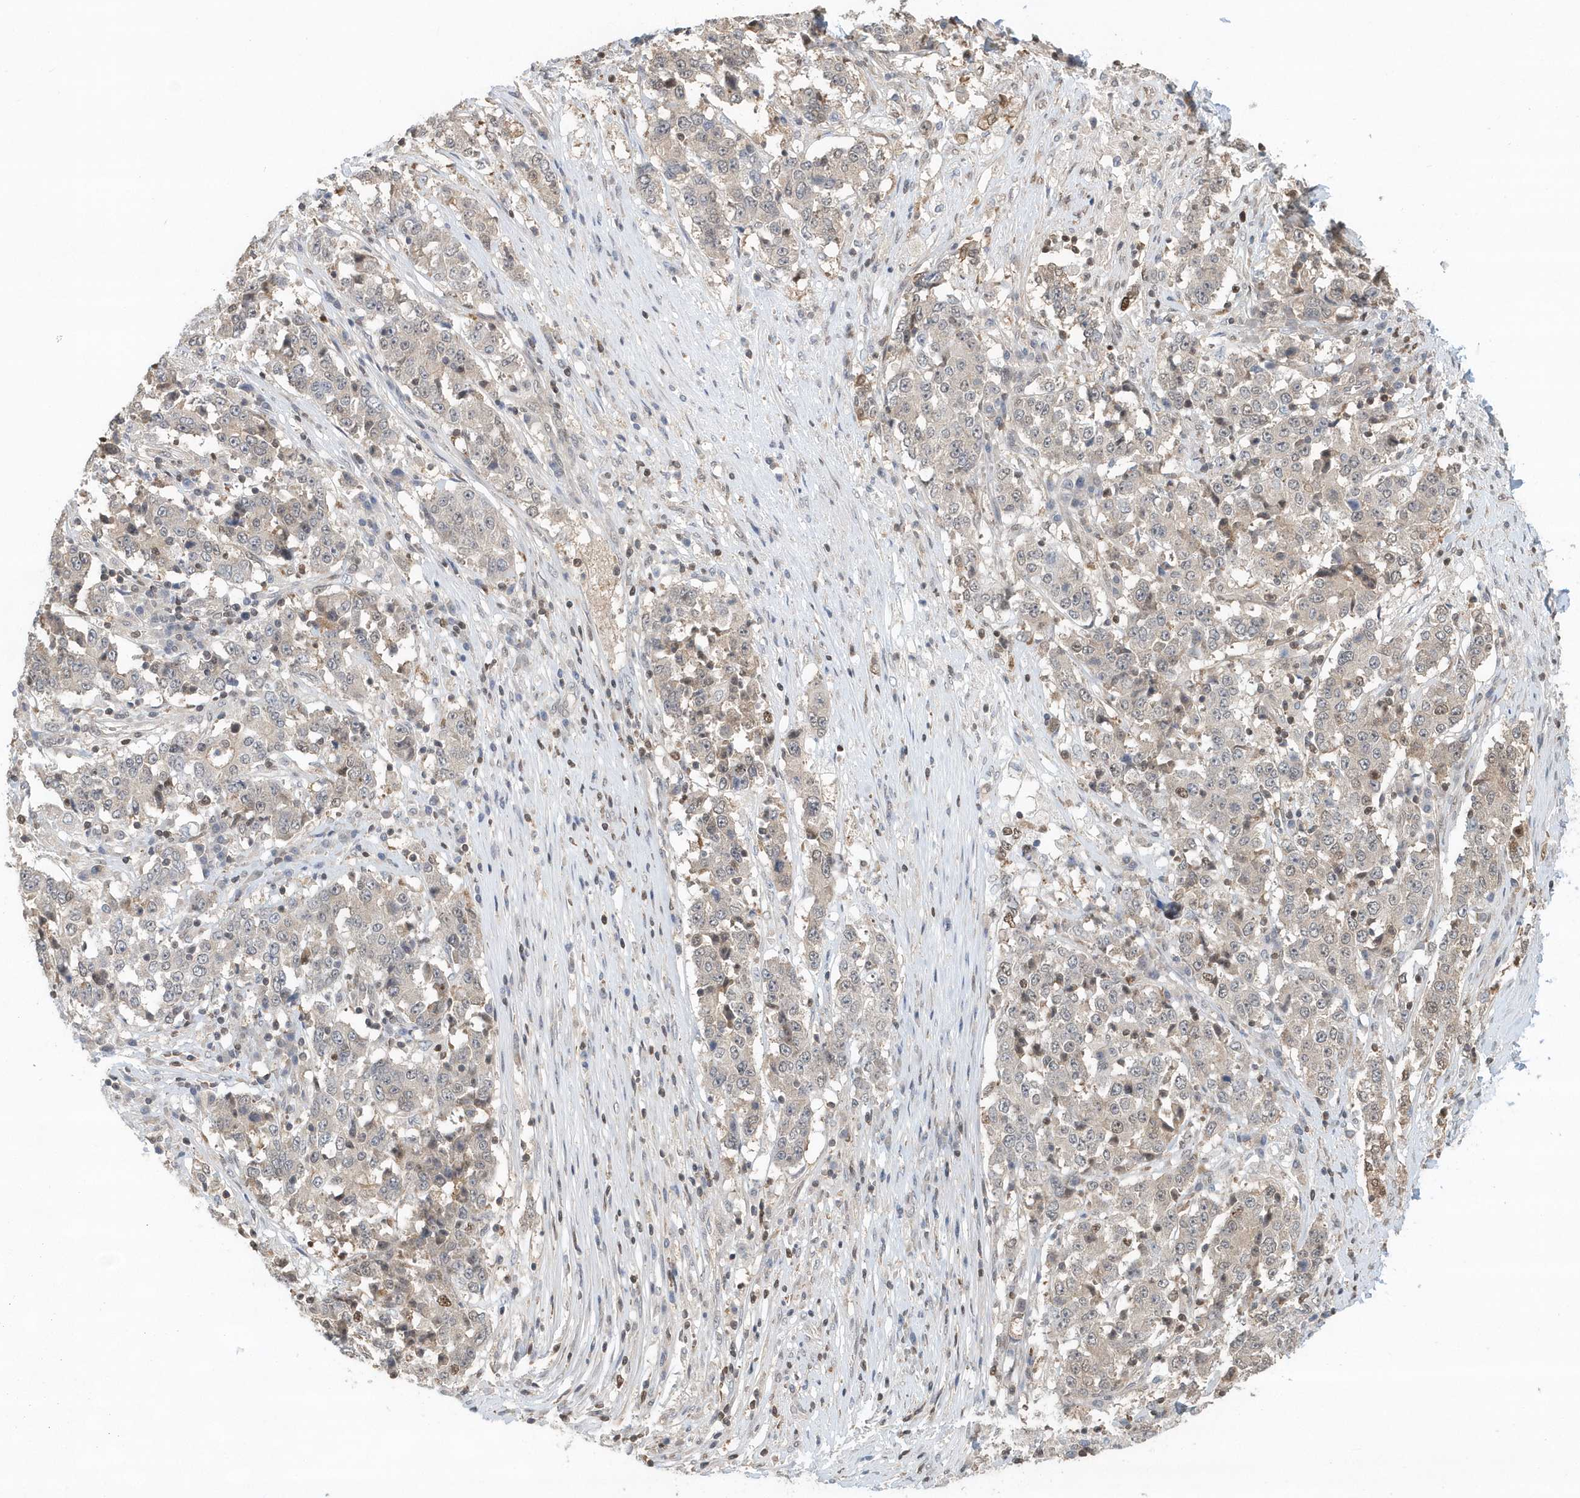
{"staining": {"intensity": "weak", "quantity": "<25%", "location": "nuclear"}, "tissue": "stomach cancer", "cell_type": "Tumor cells", "image_type": "cancer", "snomed": [{"axis": "morphology", "description": "Adenocarcinoma, NOS"}, {"axis": "topography", "description": "Stomach"}], "caption": "The micrograph shows no staining of tumor cells in stomach adenocarcinoma.", "gene": "SUMO2", "patient": {"sex": "male", "age": 59}}